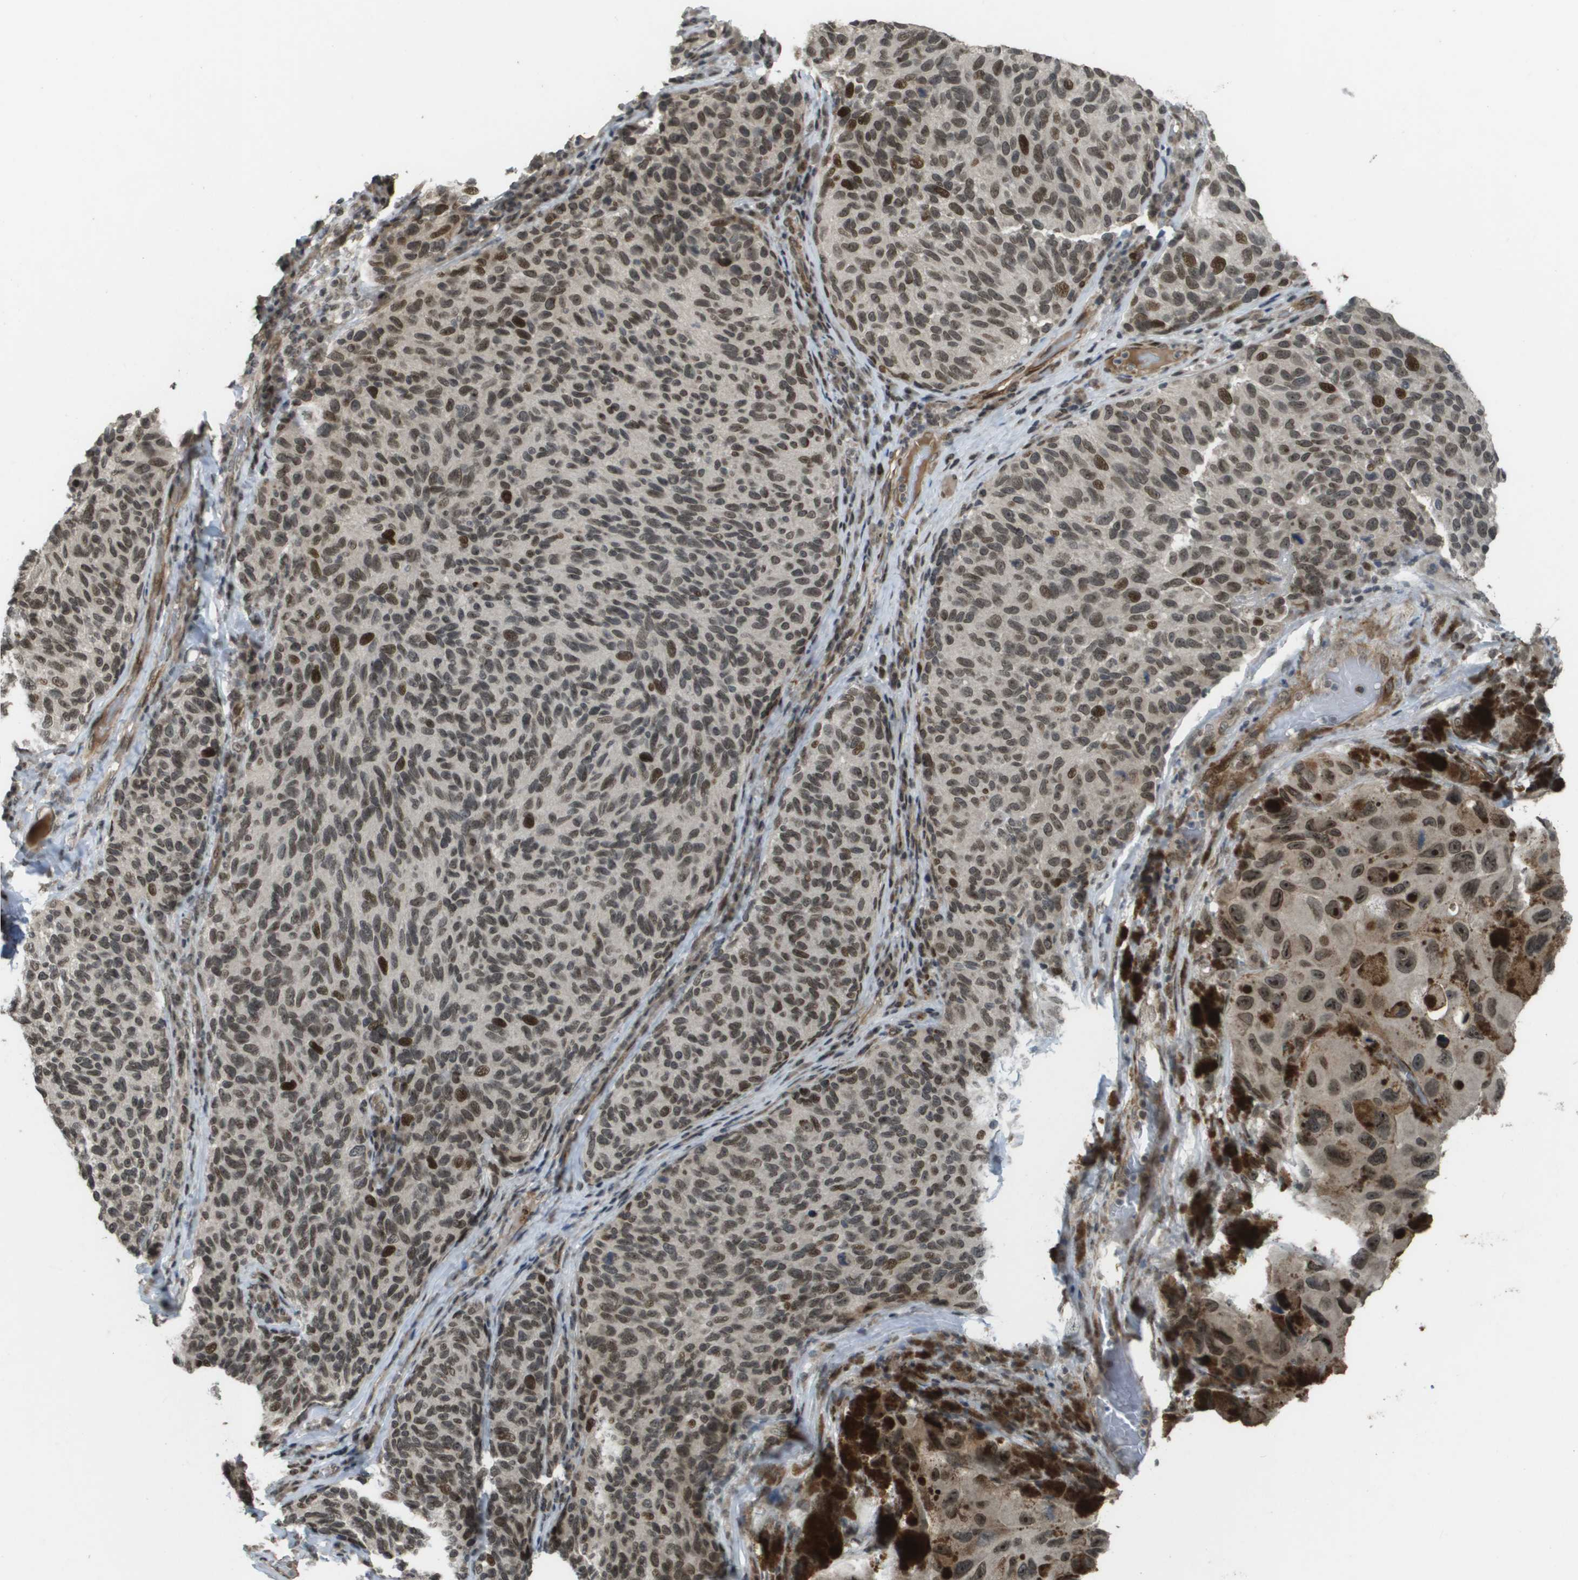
{"staining": {"intensity": "strong", "quantity": "<25%", "location": "nuclear"}, "tissue": "melanoma", "cell_type": "Tumor cells", "image_type": "cancer", "snomed": [{"axis": "morphology", "description": "Malignant melanoma, NOS"}, {"axis": "topography", "description": "Skin"}], "caption": "A brown stain shows strong nuclear positivity of a protein in malignant melanoma tumor cells. (DAB IHC, brown staining for protein, blue staining for nuclei).", "gene": "KAT5", "patient": {"sex": "female", "age": 73}}